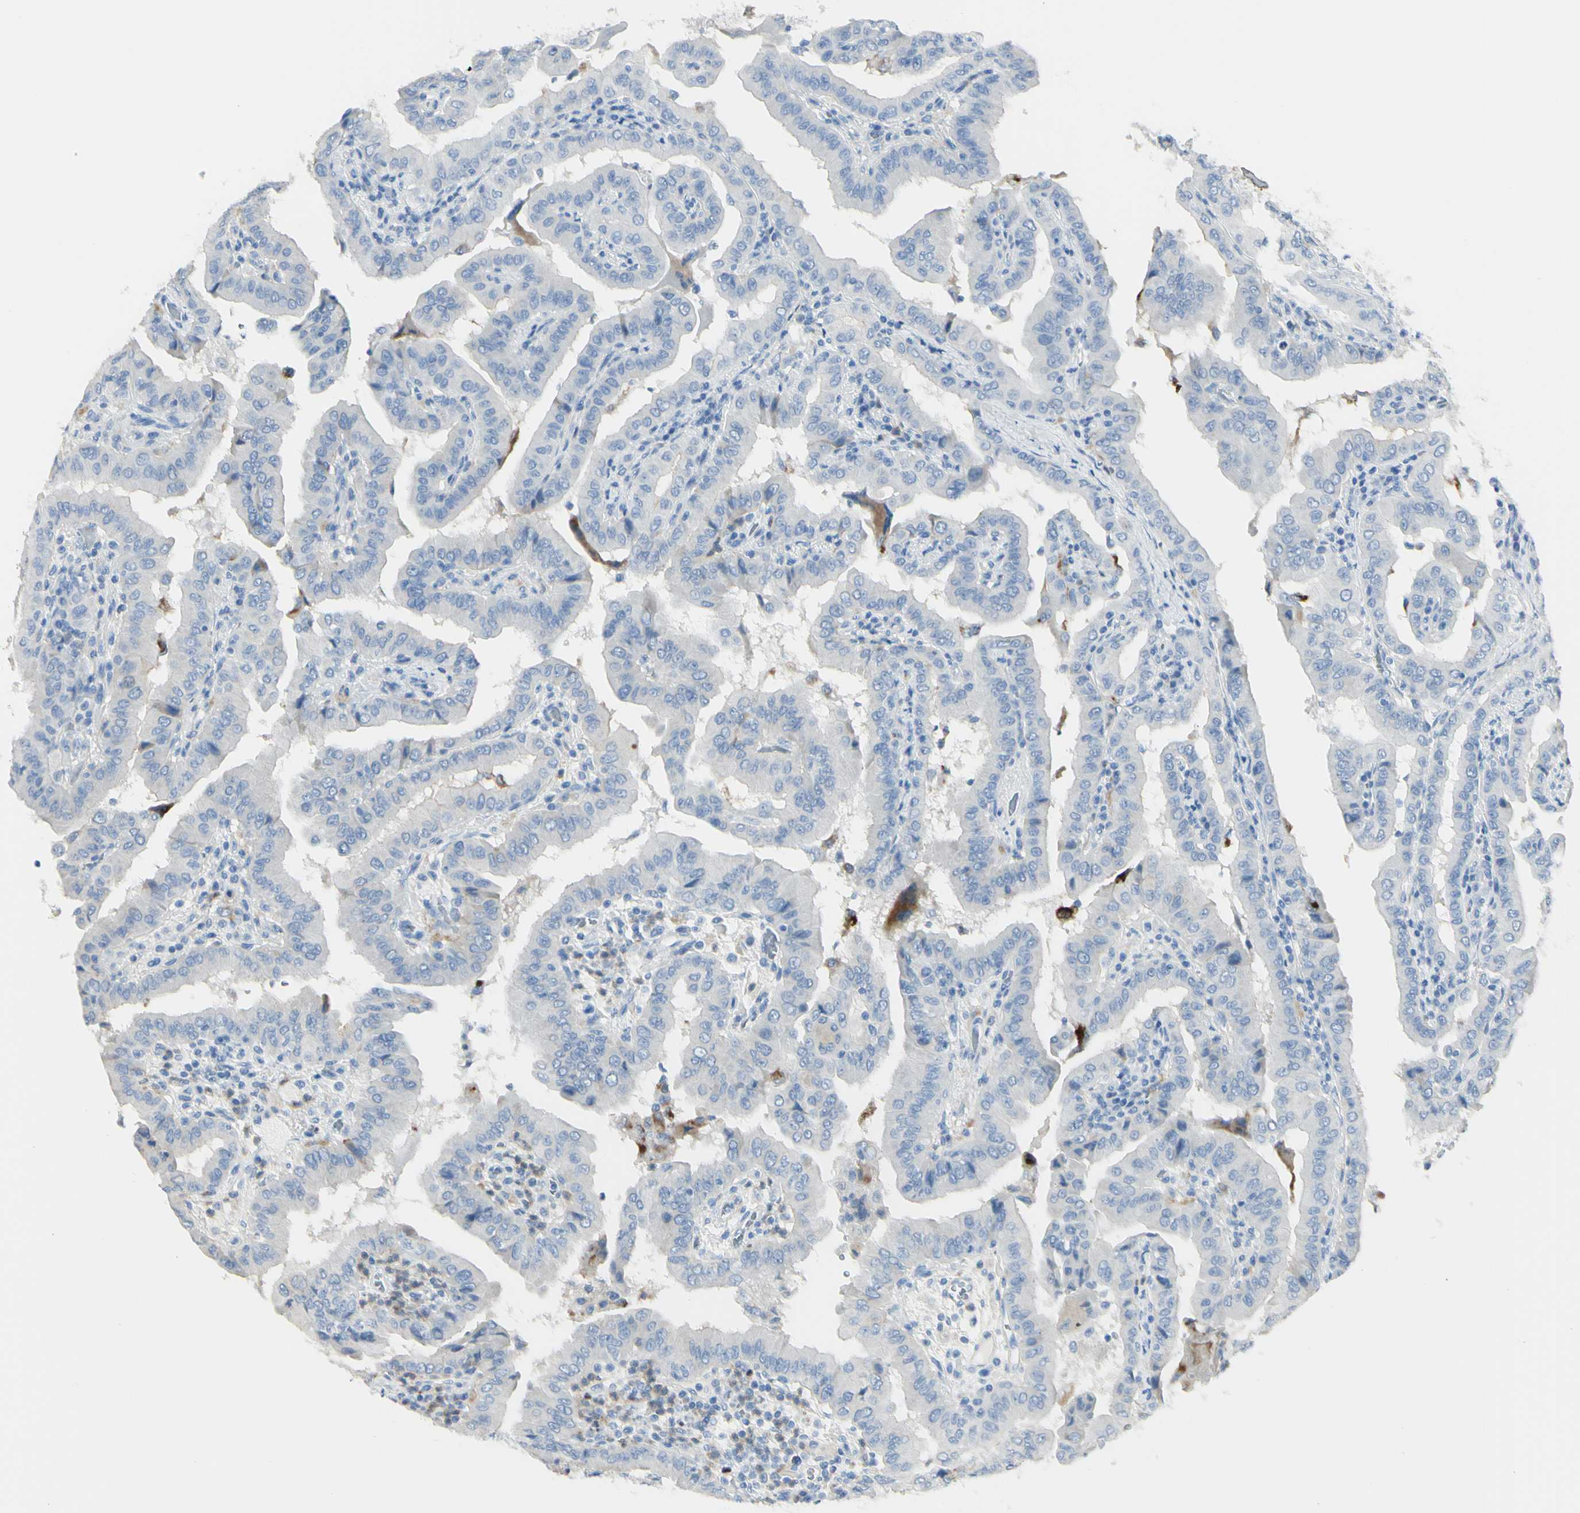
{"staining": {"intensity": "negative", "quantity": "none", "location": "none"}, "tissue": "thyroid cancer", "cell_type": "Tumor cells", "image_type": "cancer", "snomed": [{"axis": "morphology", "description": "Papillary adenocarcinoma, NOS"}, {"axis": "topography", "description": "Thyroid gland"}], "caption": "Photomicrograph shows no significant protein expression in tumor cells of papillary adenocarcinoma (thyroid).", "gene": "ZNF557", "patient": {"sex": "male", "age": 33}}